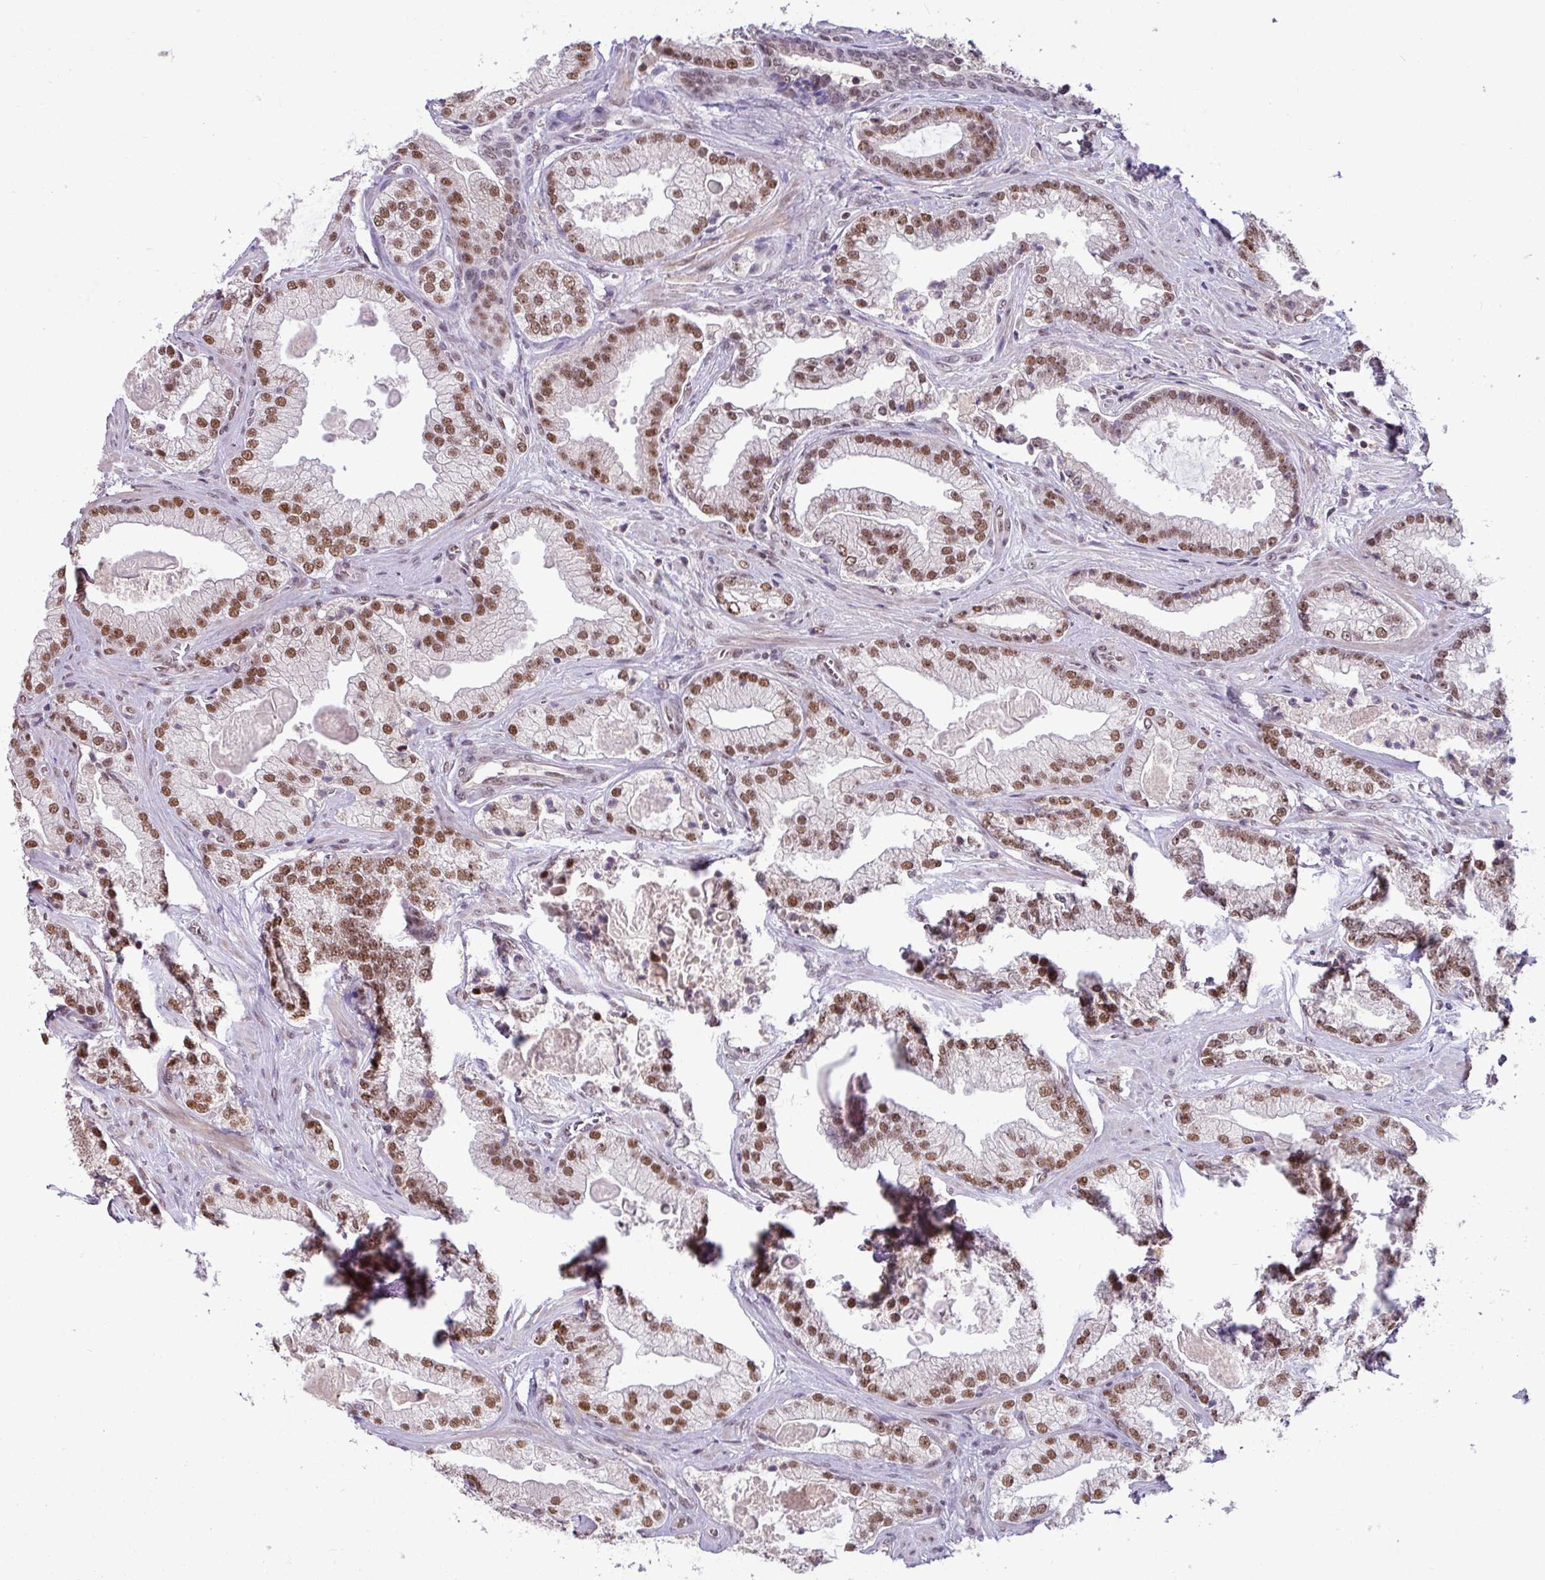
{"staining": {"intensity": "moderate", "quantity": ">75%", "location": "nuclear"}, "tissue": "prostate cancer", "cell_type": "Tumor cells", "image_type": "cancer", "snomed": [{"axis": "morphology", "description": "Adenocarcinoma, High grade"}, {"axis": "topography", "description": "Prostate"}], "caption": "About >75% of tumor cells in prostate cancer (adenocarcinoma (high-grade)) reveal moderate nuclear protein expression as visualized by brown immunohistochemical staining.", "gene": "TDG", "patient": {"sex": "male", "age": 68}}